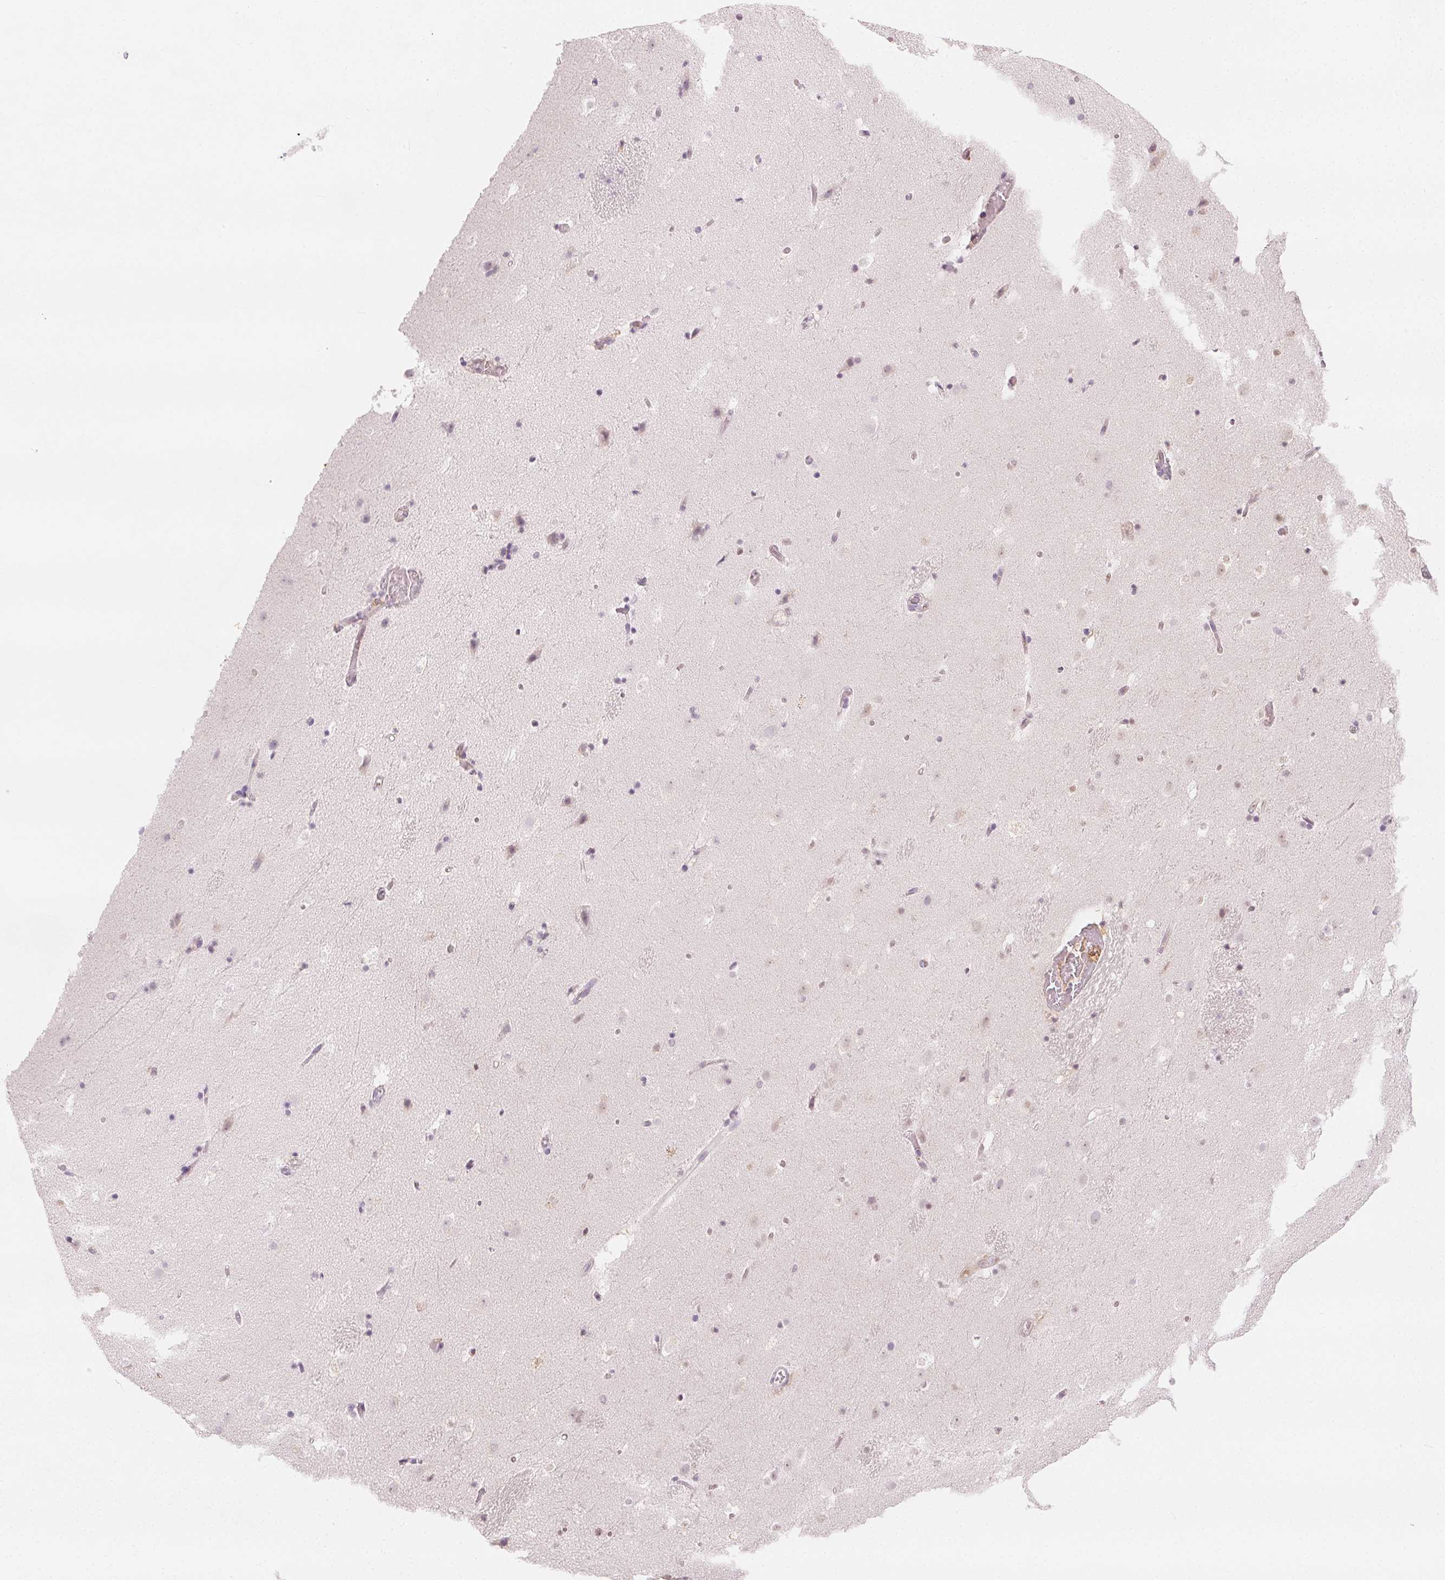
{"staining": {"intensity": "negative", "quantity": "none", "location": "none"}, "tissue": "caudate", "cell_type": "Glial cells", "image_type": "normal", "snomed": [{"axis": "morphology", "description": "Normal tissue, NOS"}, {"axis": "topography", "description": "Lateral ventricle wall"}], "caption": "IHC of unremarkable human caudate shows no expression in glial cells. The staining is performed using DAB (3,3'-diaminobenzidine) brown chromogen with nuclei counter-stained in using hematoxylin.", "gene": "AFM", "patient": {"sex": "male", "age": 37}}